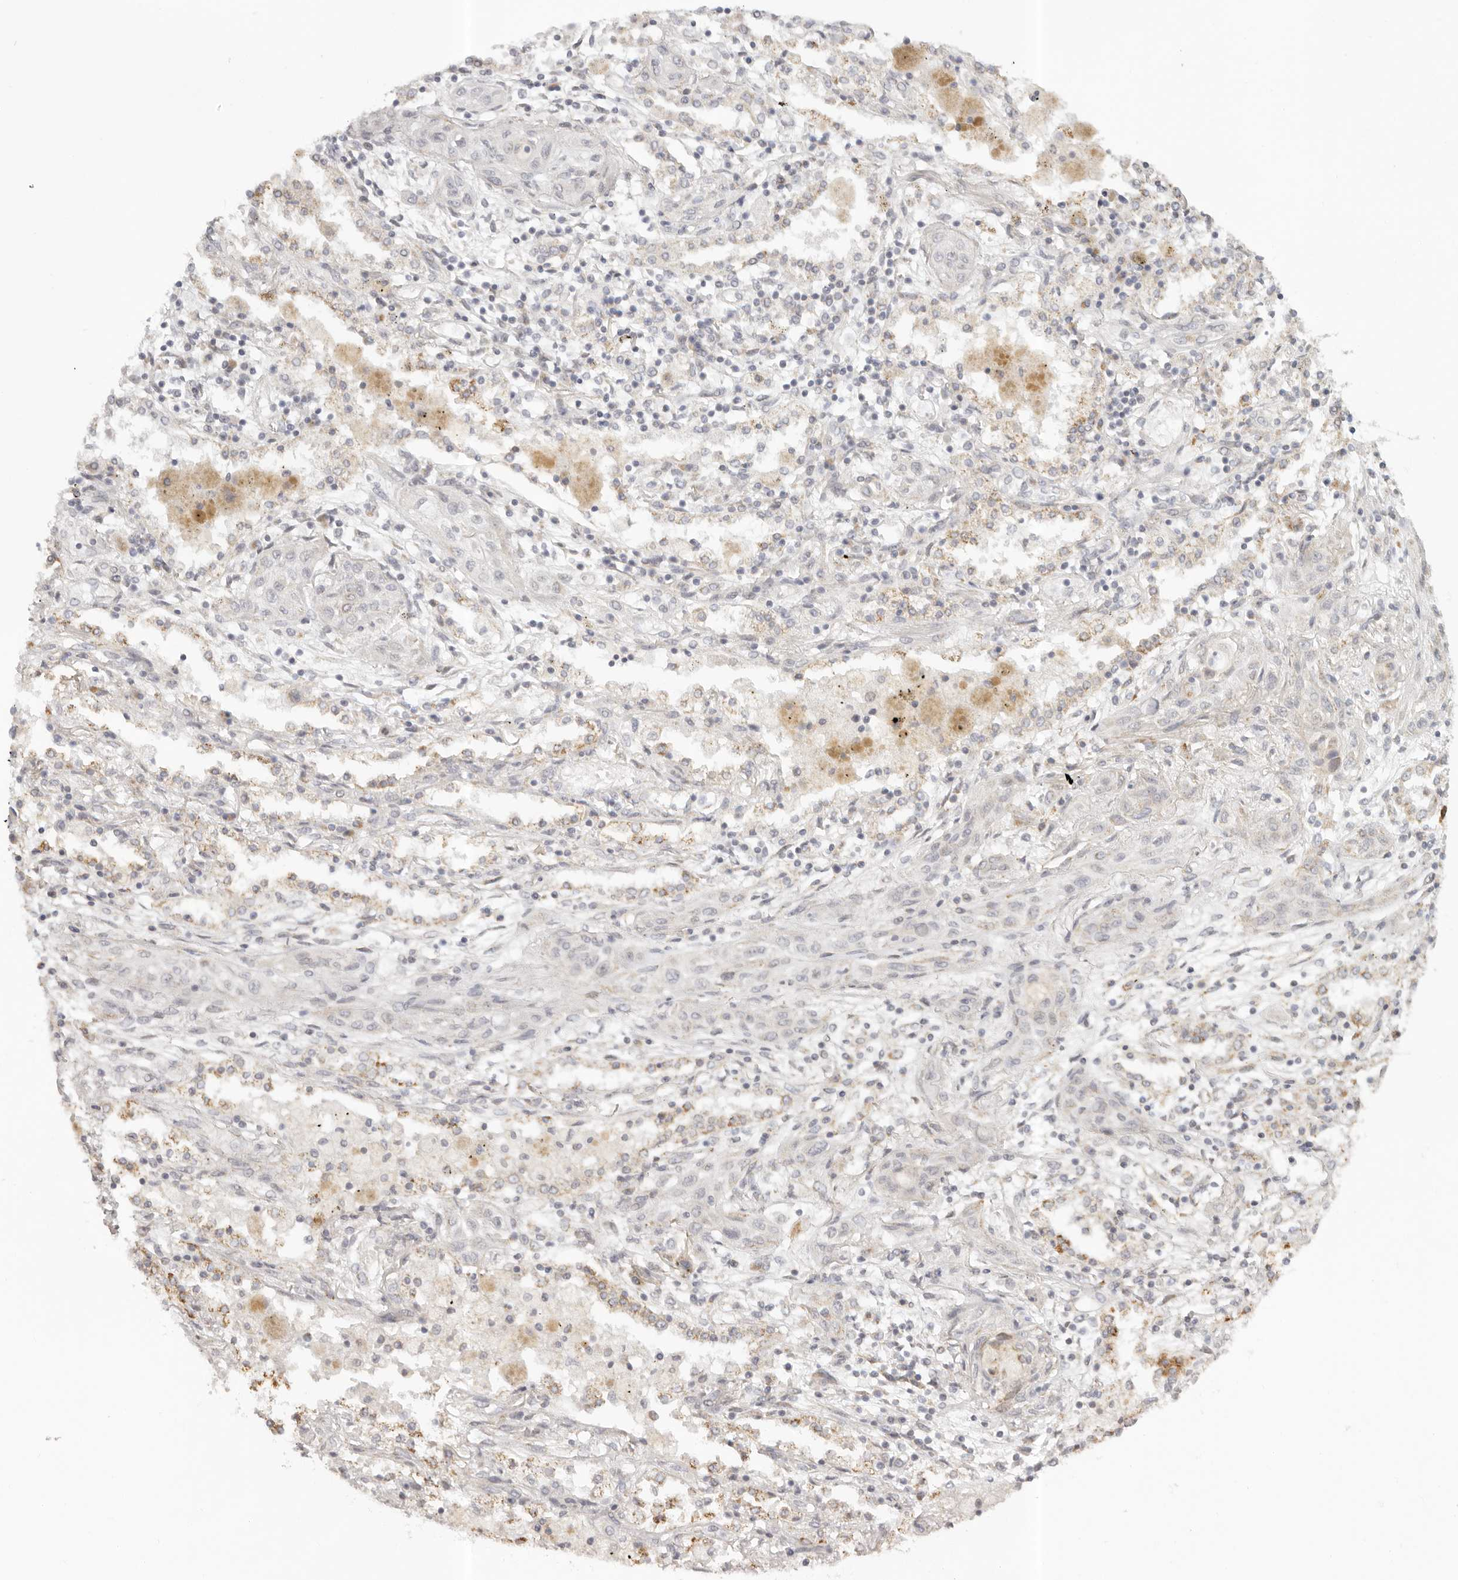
{"staining": {"intensity": "negative", "quantity": "none", "location": "none"}, "tissue": "lung cancer", "cell_type": "Tumor cells", "image_type": "cancer", "snomed": [{"axis": "morphology", "description": "Squamous cell carcinoma, NOS"}, {"axis": "topography", "description": "Lung"}], "caption": "High power microscopy histopathology image of an immunohistochemistry (IHC) image of lung squamous cell carcinoma, revealing no significant positivity in tumor cells.", "gene": "KDF1", "patient": {"sex": "female", "age": 47}}